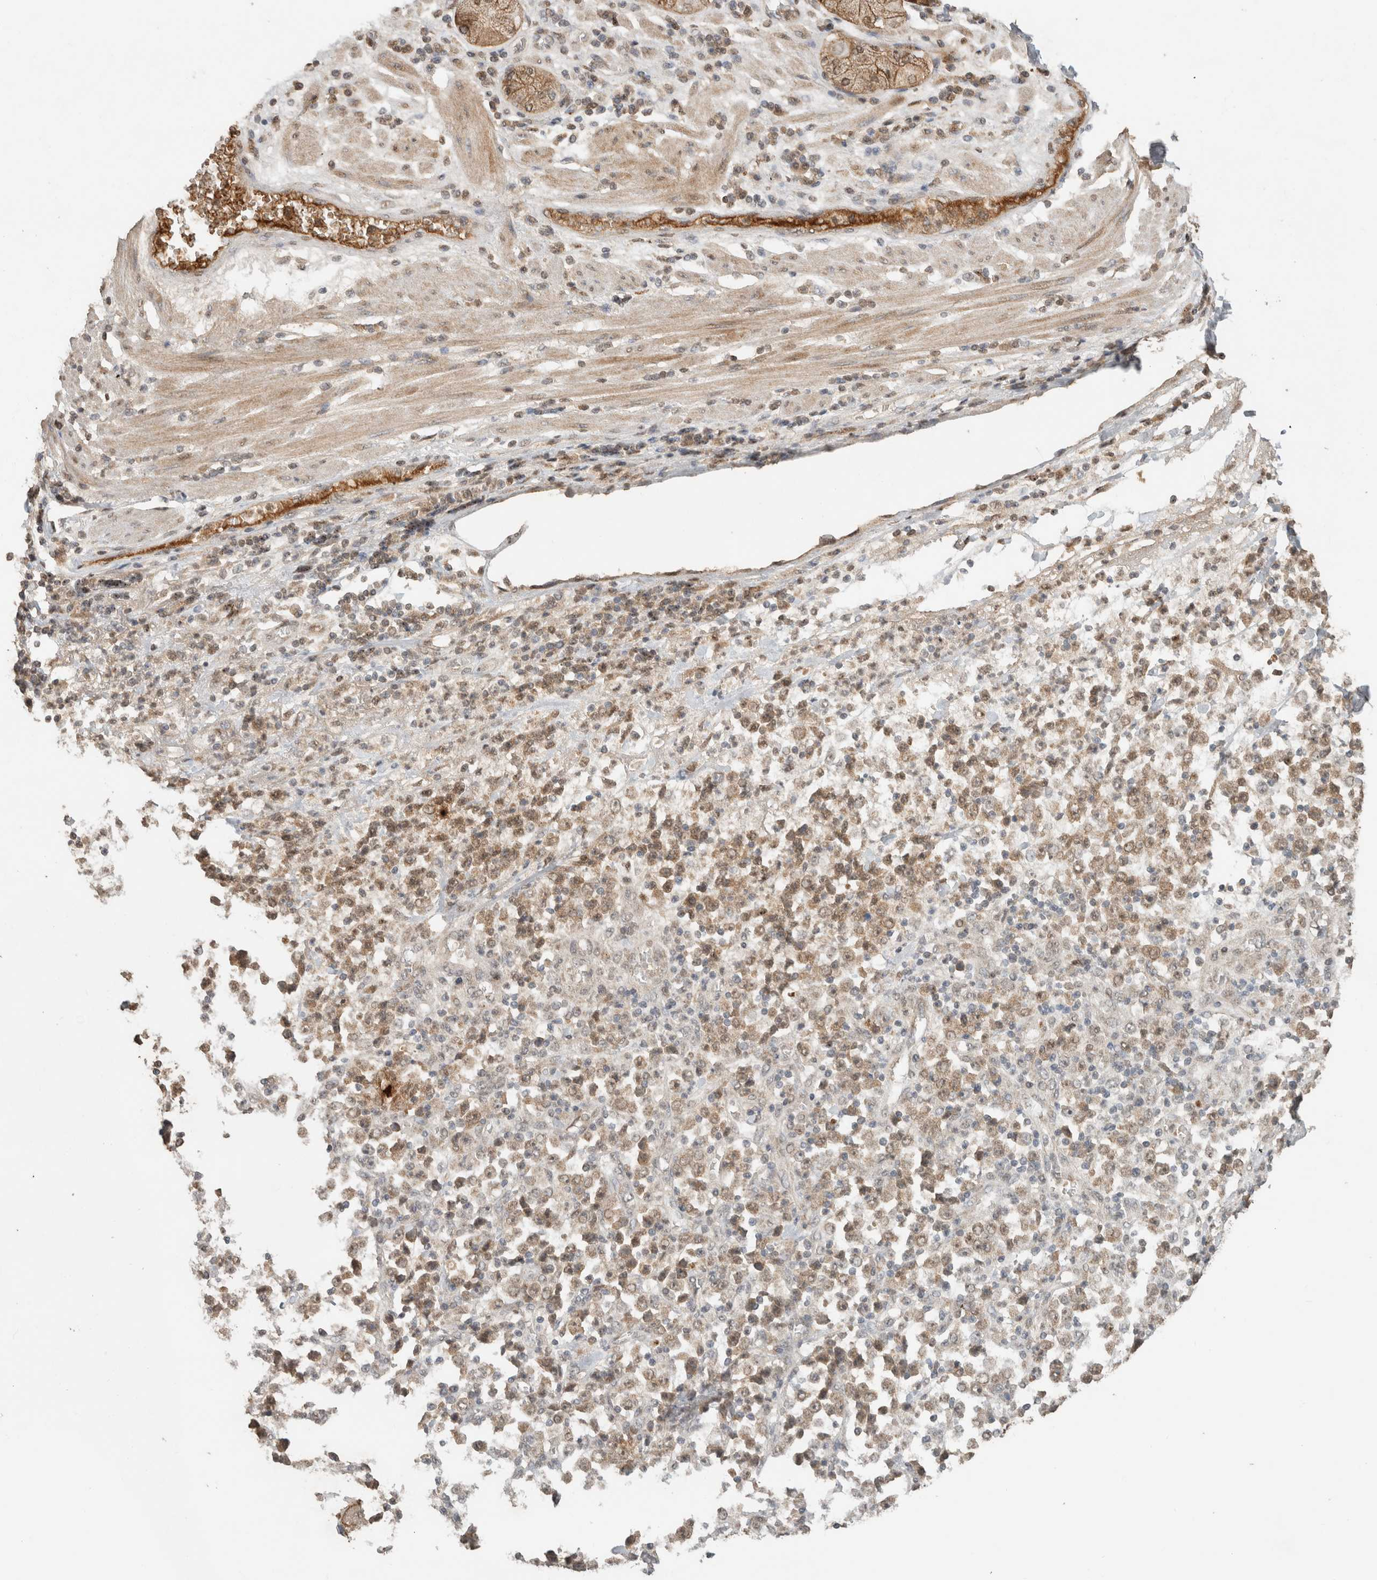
{"staining": {"intensity": "weak", "quantity": ">75%", "location": "cytoplasmic/membranous"}, "tissue": "stomach cancer", "cell_type": "Tumor cells", "image_type": "cancer", "snomed": [{"axis": "morphology", "description": "Normal tissue, NOS"}, {"axis": "morphology", "description": "Adenocarcinoma, NOS"}, {"axis": "topography", "description": "Stomach, upper"}, {"axis": "topography", "description": "Stomach"}], "caption": "A brown stain labels weak cytoplasmic/membranous staining of a protein in stomach cancer tumor cells. The protein of interest is shown in brown color, while the nuclei are stained blue.", "gene": "FAM3A", "patient": {"sex": "male", "age": 59}}